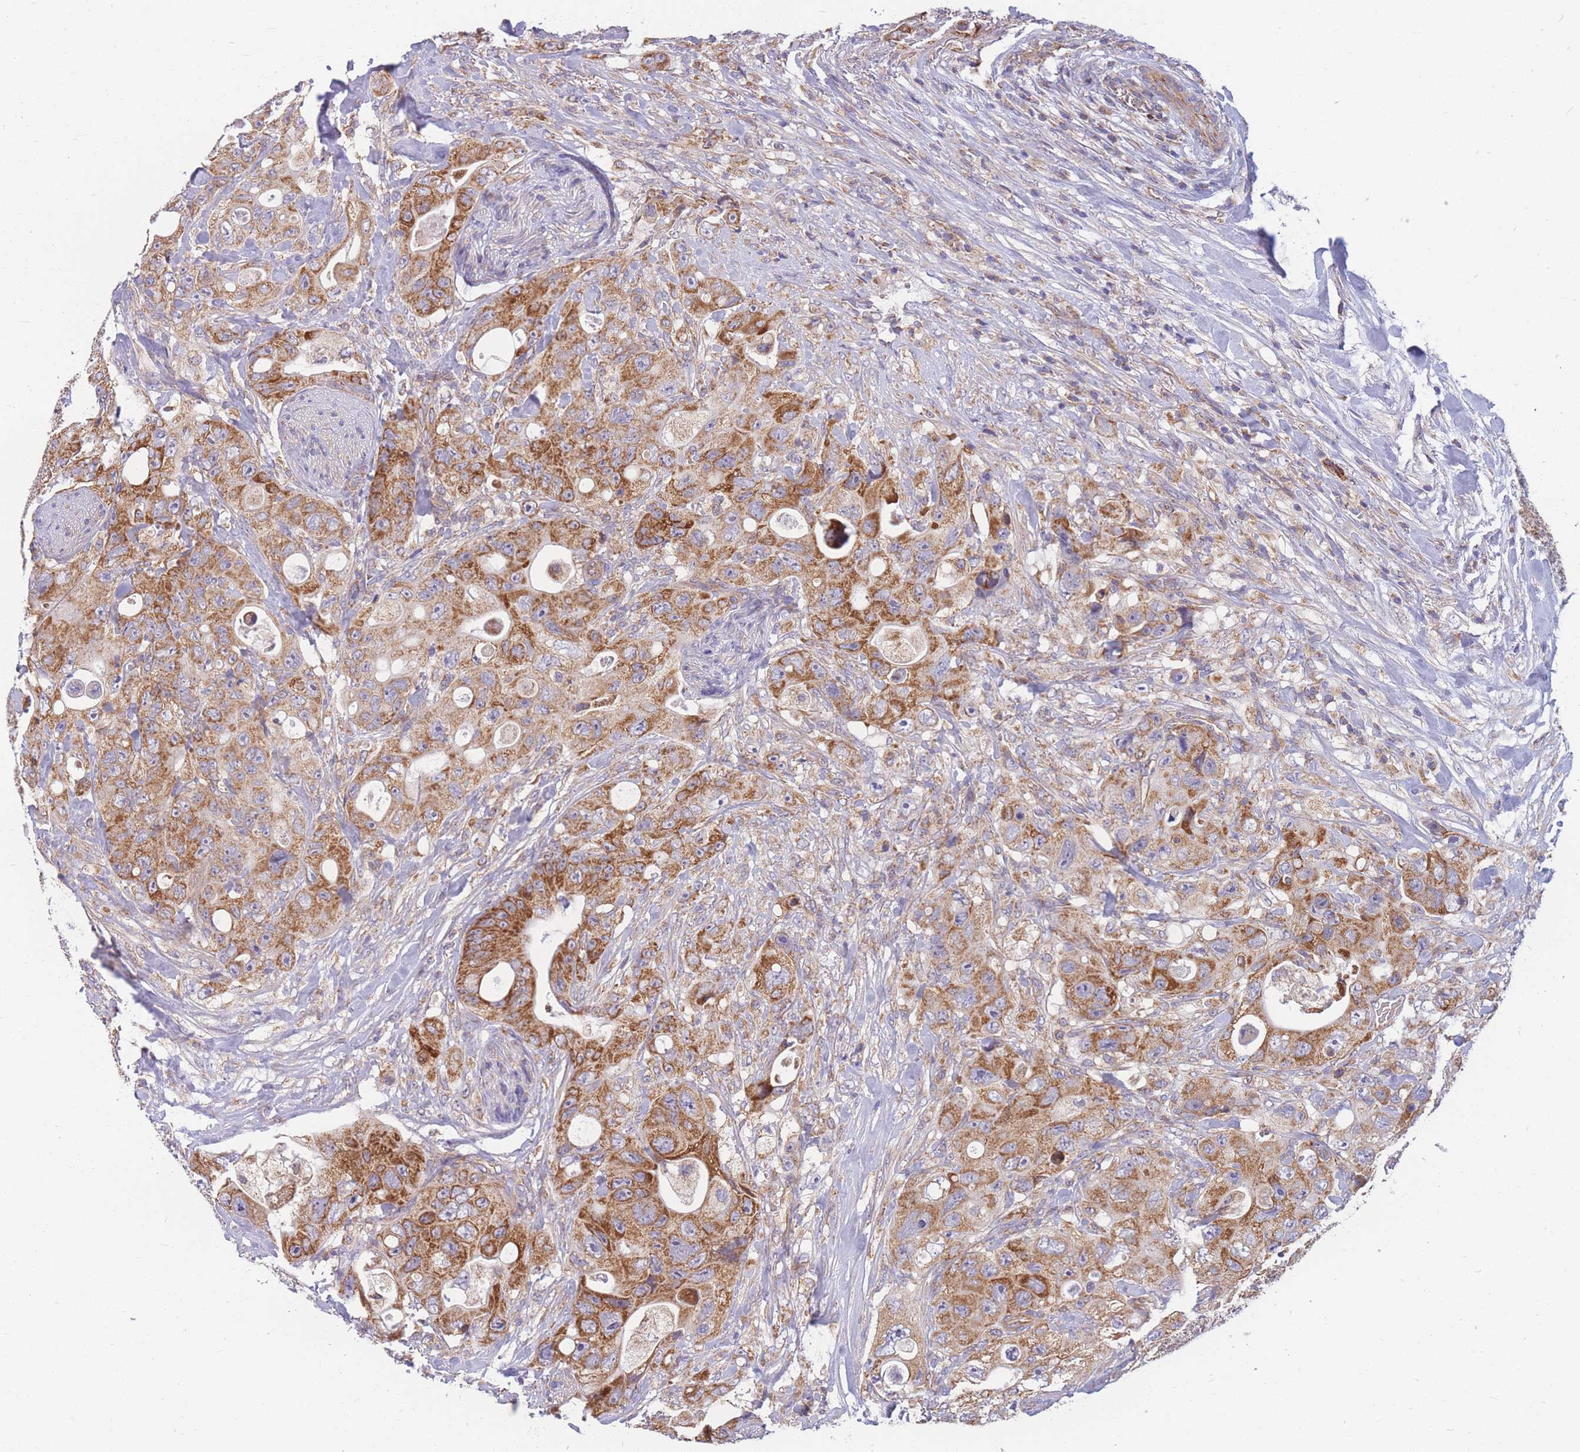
{"staining": {"intensity": "strong", "quantity": ">75%", "location": "cytoplasmic/membranous"}, "tissue": "colorectal cancer", "cell_type": "Tumor cells", "image_type": "cancer", "snomed": [{"axis": "morphology", "description": "Adenocarcinoma, NOS"}, {"axis": "topography", "description": "Colon"}], "caption": "Strong cytoplasmic/membranous expression is seen in approximately >75% of tumor cells in colorectal cancer (adenocarcinoma).", "gene": "MRPS9", "patient": {"sex": "female", "age": 46}}